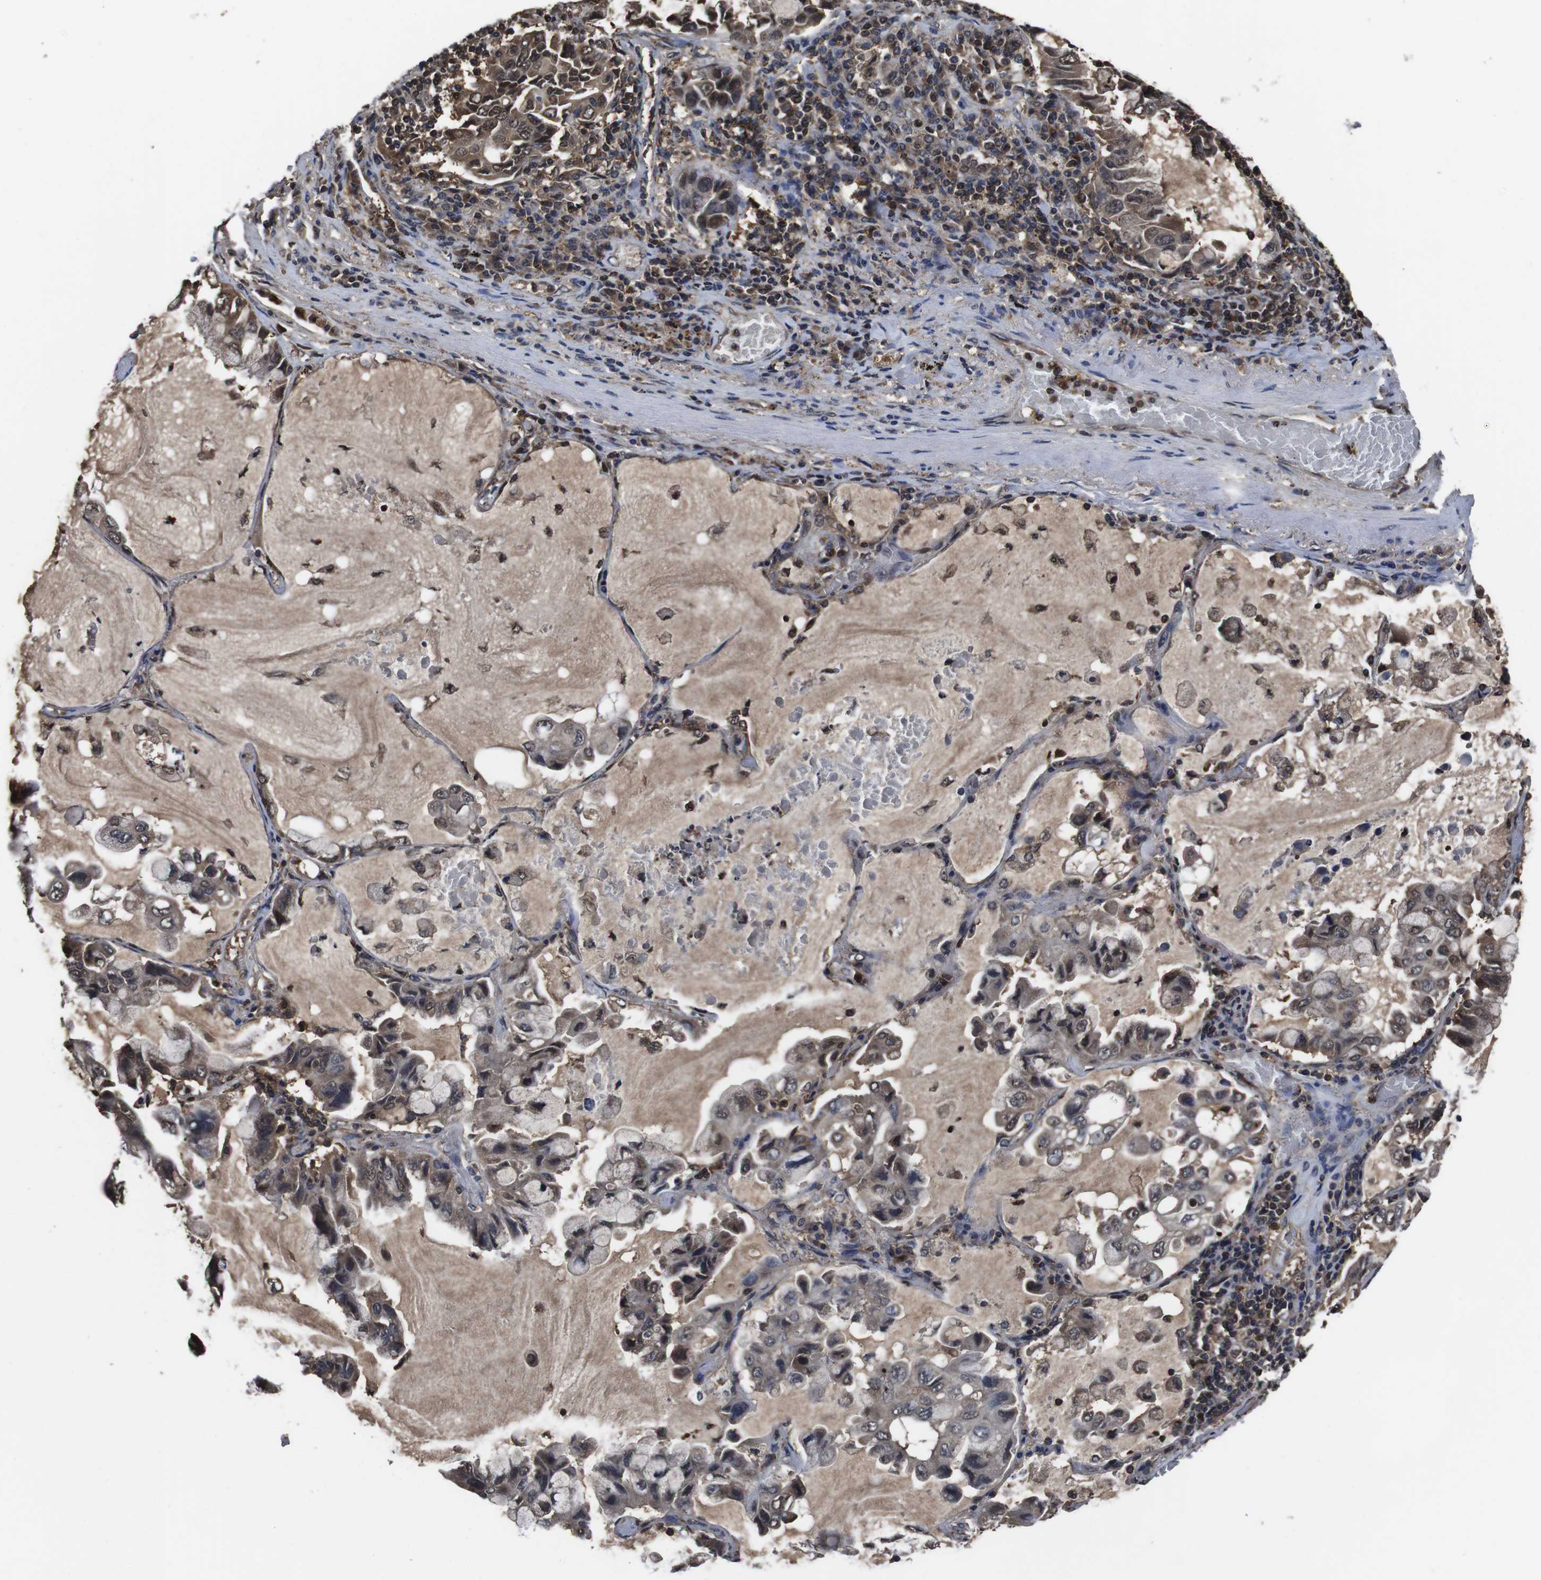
{"staining": {"intensity": "weak", "quantity": "<25%", "location": "cytoplasmic/membranous"}, "tissue": "lung cancer", "cell_type": "Tumor cells", "image_type": "cancer", "snomed": [{"axis": "morphology", "description": "Adenocarcinoma, NOS"}, {"axis": "topography", "description": "Lung"}], "caption": "Micrograph shows no significant protein positivity in tumor cells of lung adenocarcinoma.", "gene": "CXCL11", "patient": {"sex": "male", "age": 64}}